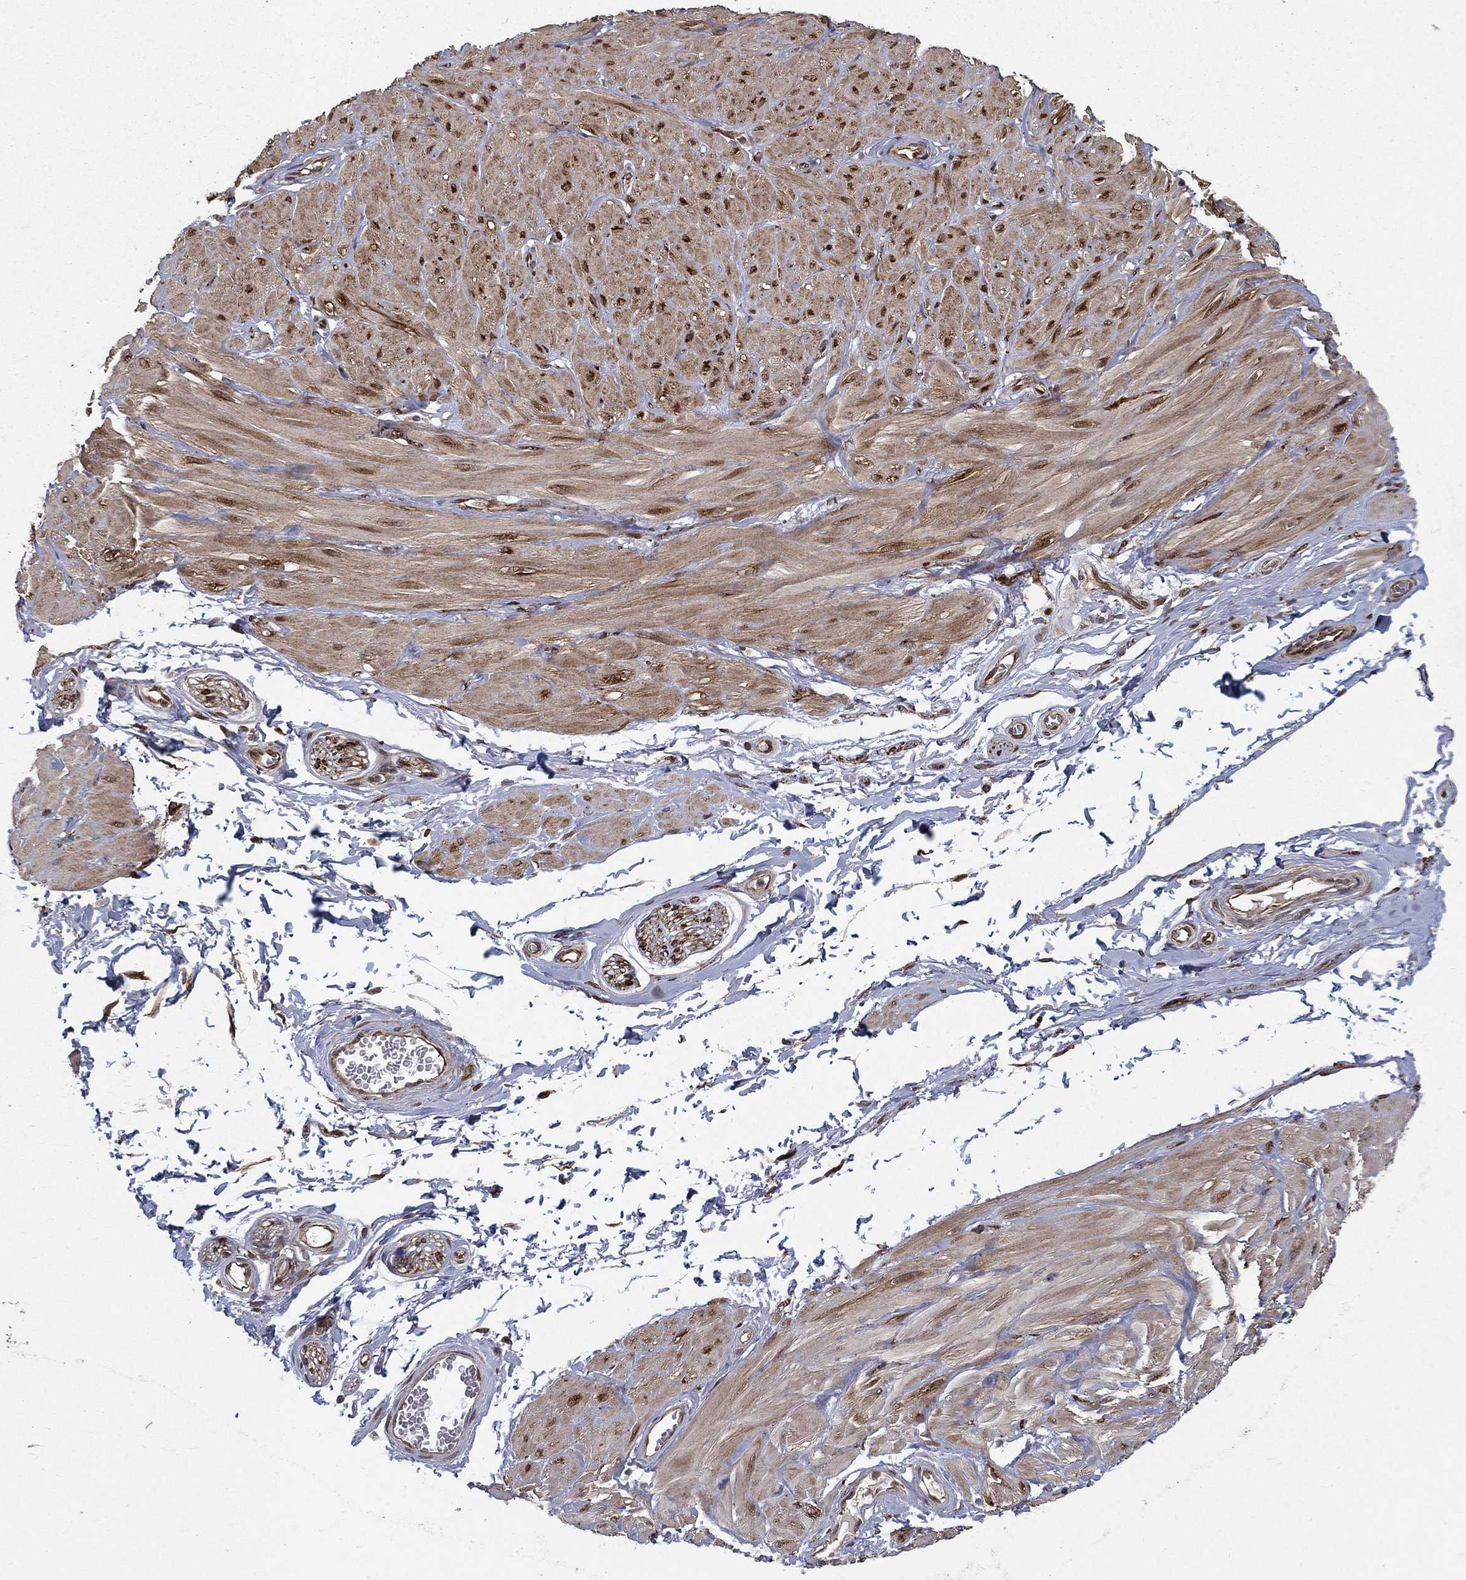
{"staining": {"intensity": "strong", "quantity": ">75%", "location": "cytoplasmic/membranous"}, "tissue": "soft tissue", "cell_type": "Fibroblasts", "image_type": "normal", "snomed": [{"axis": "morphology", "description": "Normal tissue, NOS"}, {"axis": "topography", "description": "Smooth muscle"}, {"axis": "topography", "description": "Peripheral nerve tissue"}], "caption": "Strong cytoplasmic/membranous expression for a protein is identified in approximately >75% of fibroblasts of unremarkable soft tissue using immunohistochemistry.", "gene": "CERS2", "patient": {"sex": "male", "age": 22}}